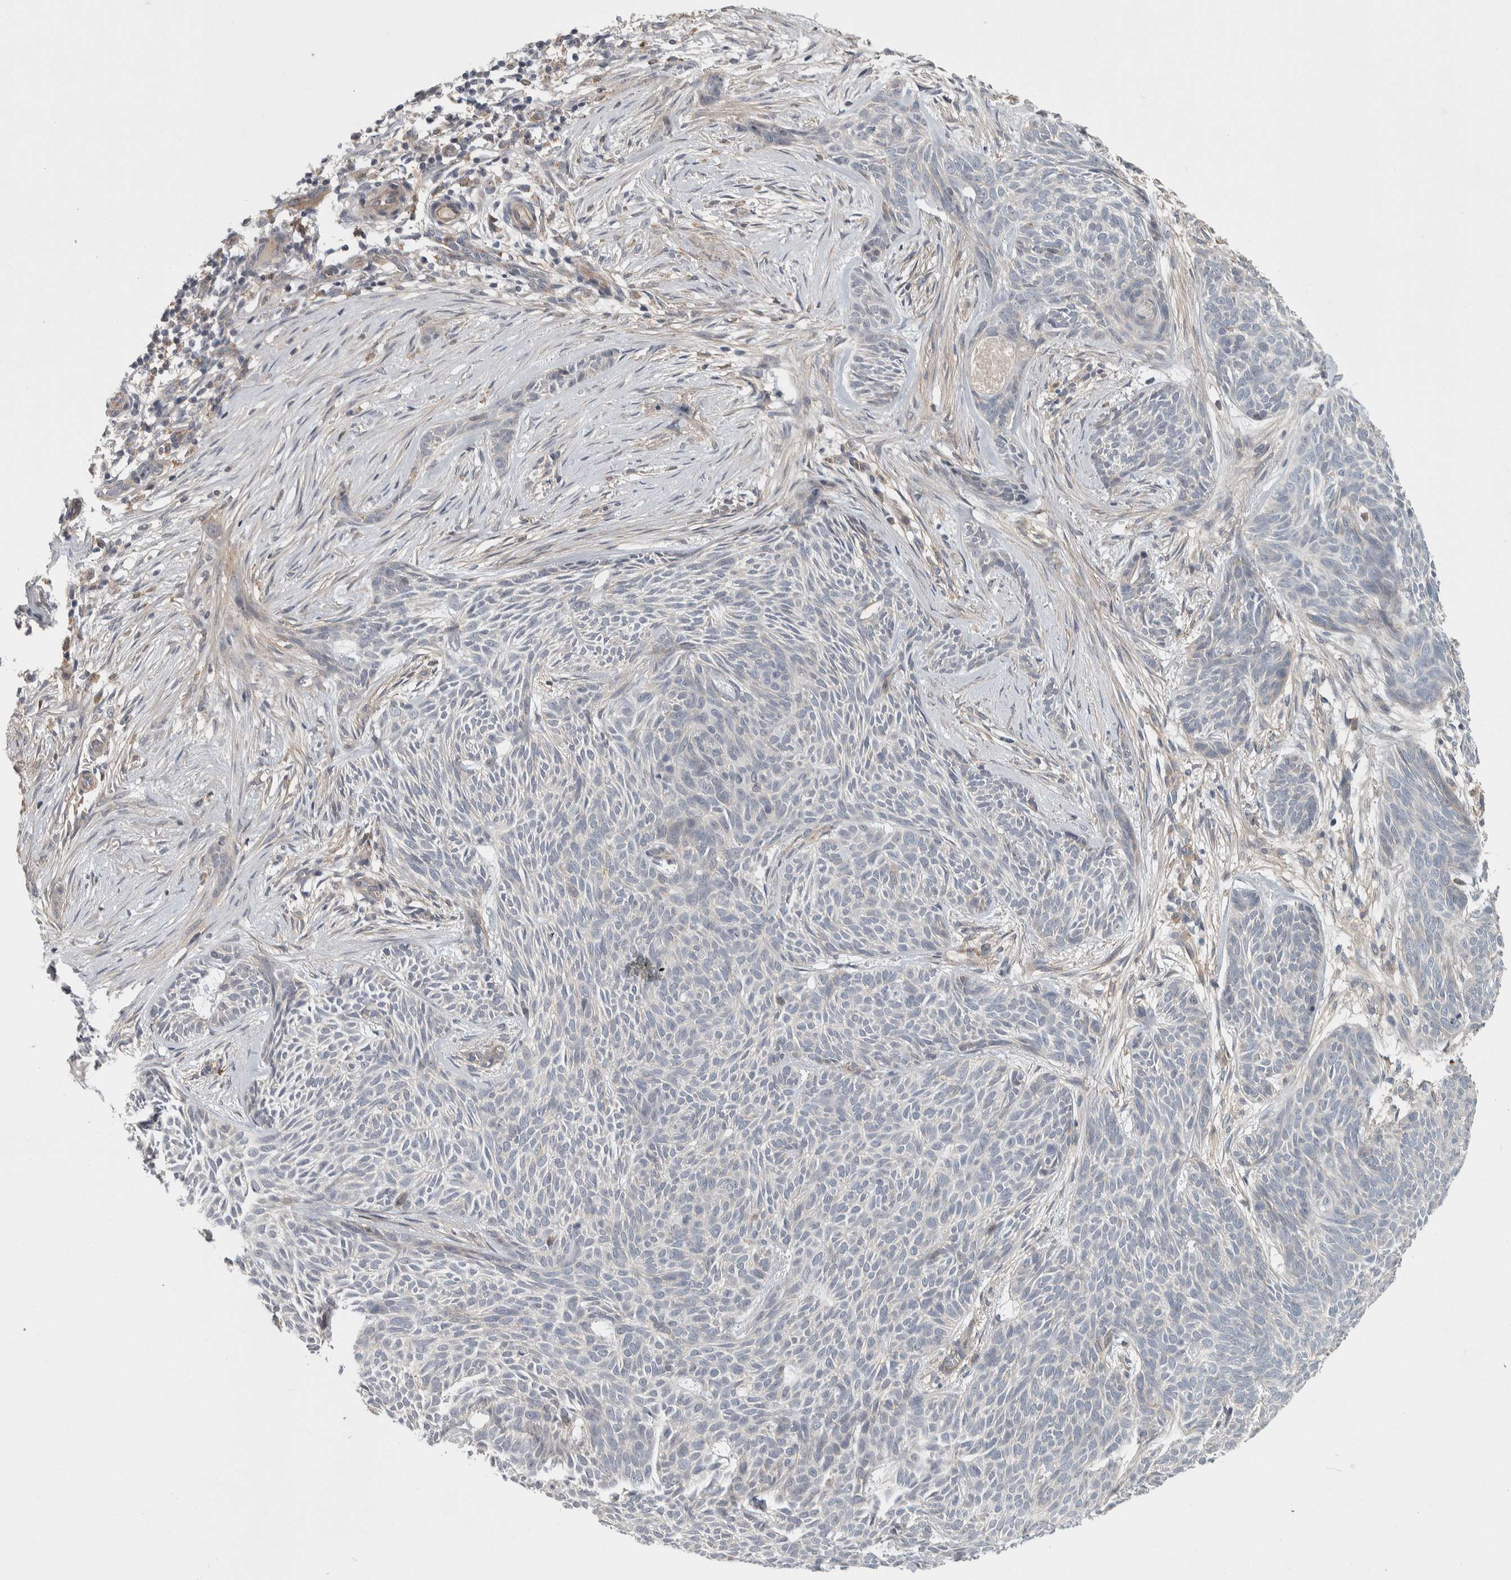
{"staining": {"intensity": "negative", "quantity": "none", "location": "none"}, "tissue": "skin cancer", "cell_type": "Tumor cells", "image_type": "cancer", "snomed": [{"axis": "morphology", "description": "Basal cell carcinoma"}, {"axis": "topography", "description": "Skin"}], "caption": "Skin basal cell carcinoma stained for a protein using immunohistochemistry (IHC) reveals no positivity tumor cells.", "gene": "KCNJ3", "patient": {"sex": "female", "age": 59}}